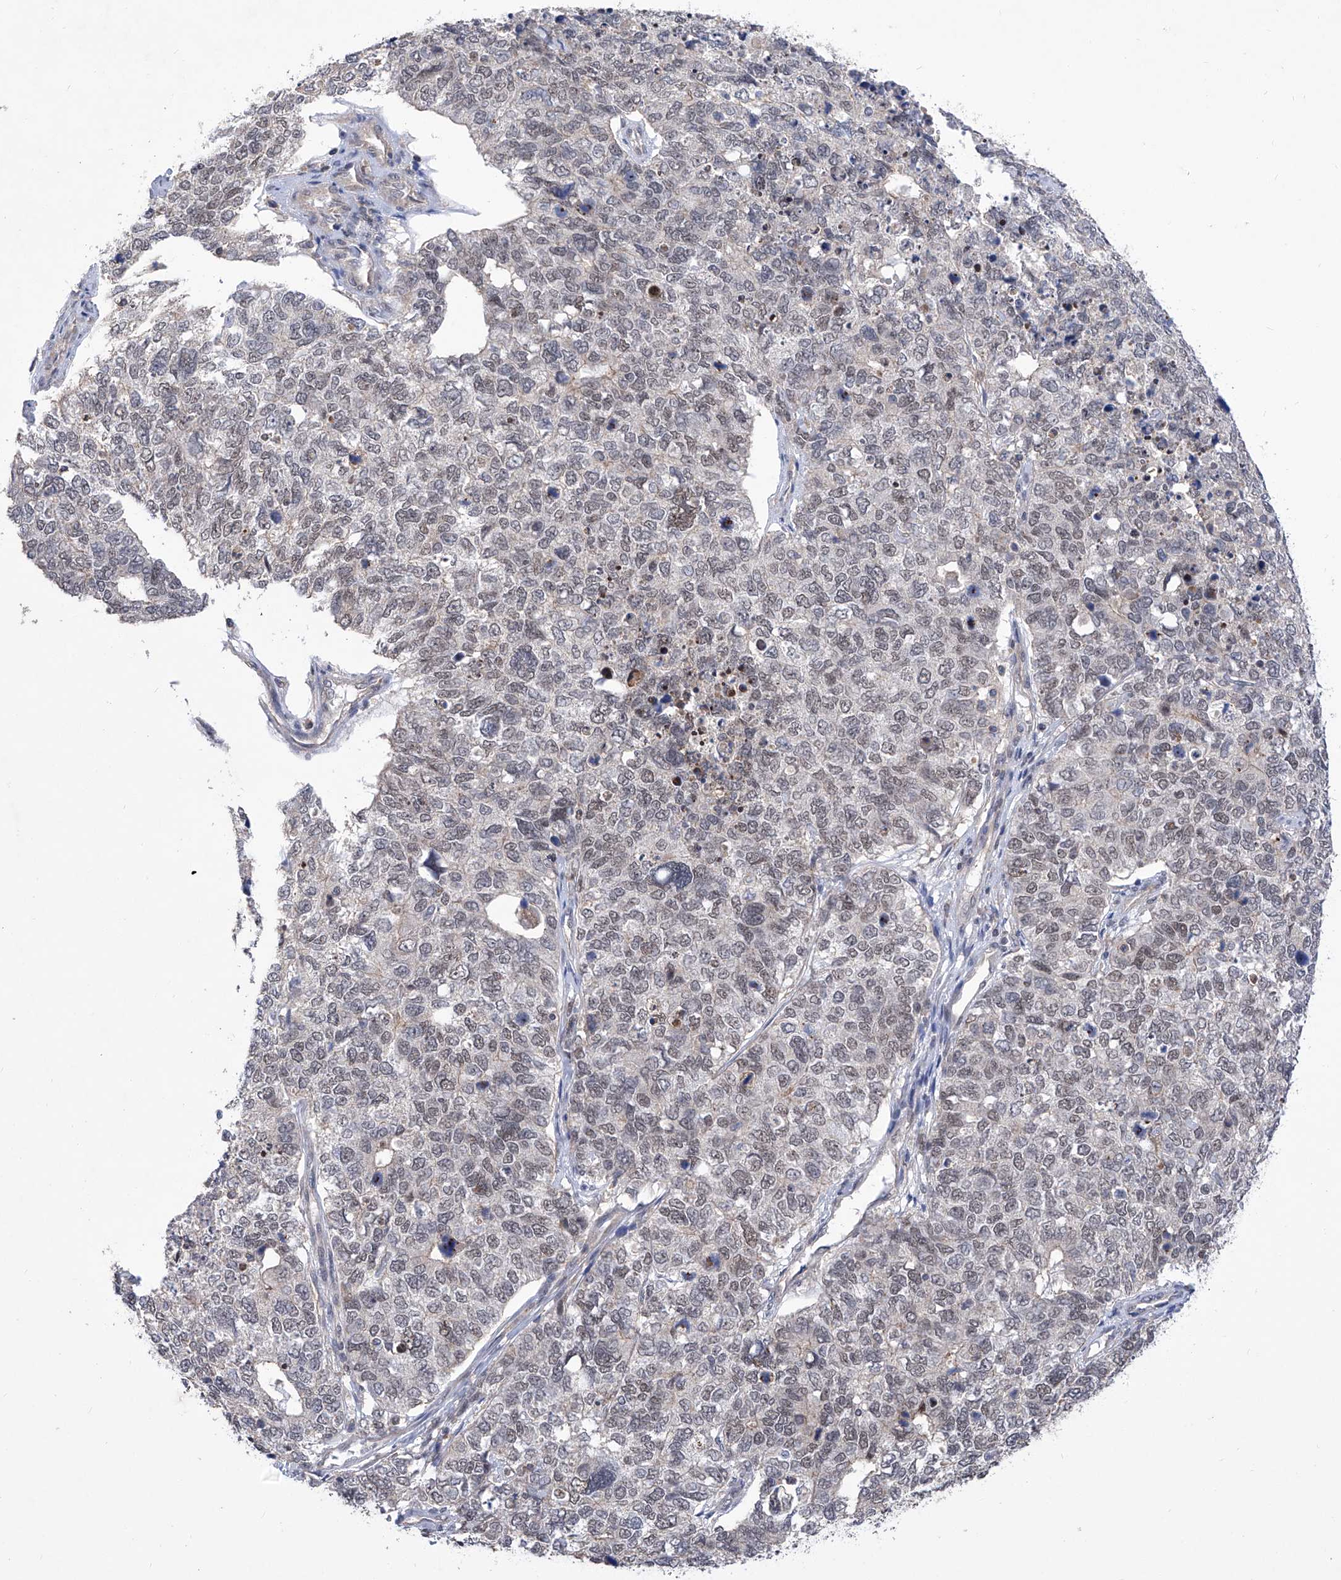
{"staining": {"intensity": "weak", "quantity": "25%-75%", "location": "nuclear"}, "tissue": "cervical cancer", "cell_type": "Tumor cells", "image_type": "cancer", "snomed": [{"axis": "morphology", "description": "Squamous cell carcinoma, NOS"}, {"axis": "topography", "description": "Cervix"}], "caption": "About 25%-75% of tumor cells in squamous cell carcinoma (cervical) exhibit weak nuclear protein positivity as visualized by brown immunohistochemical staining.", "gene": "KIFC2", "patient": {"sex": "female", "age": 63}}